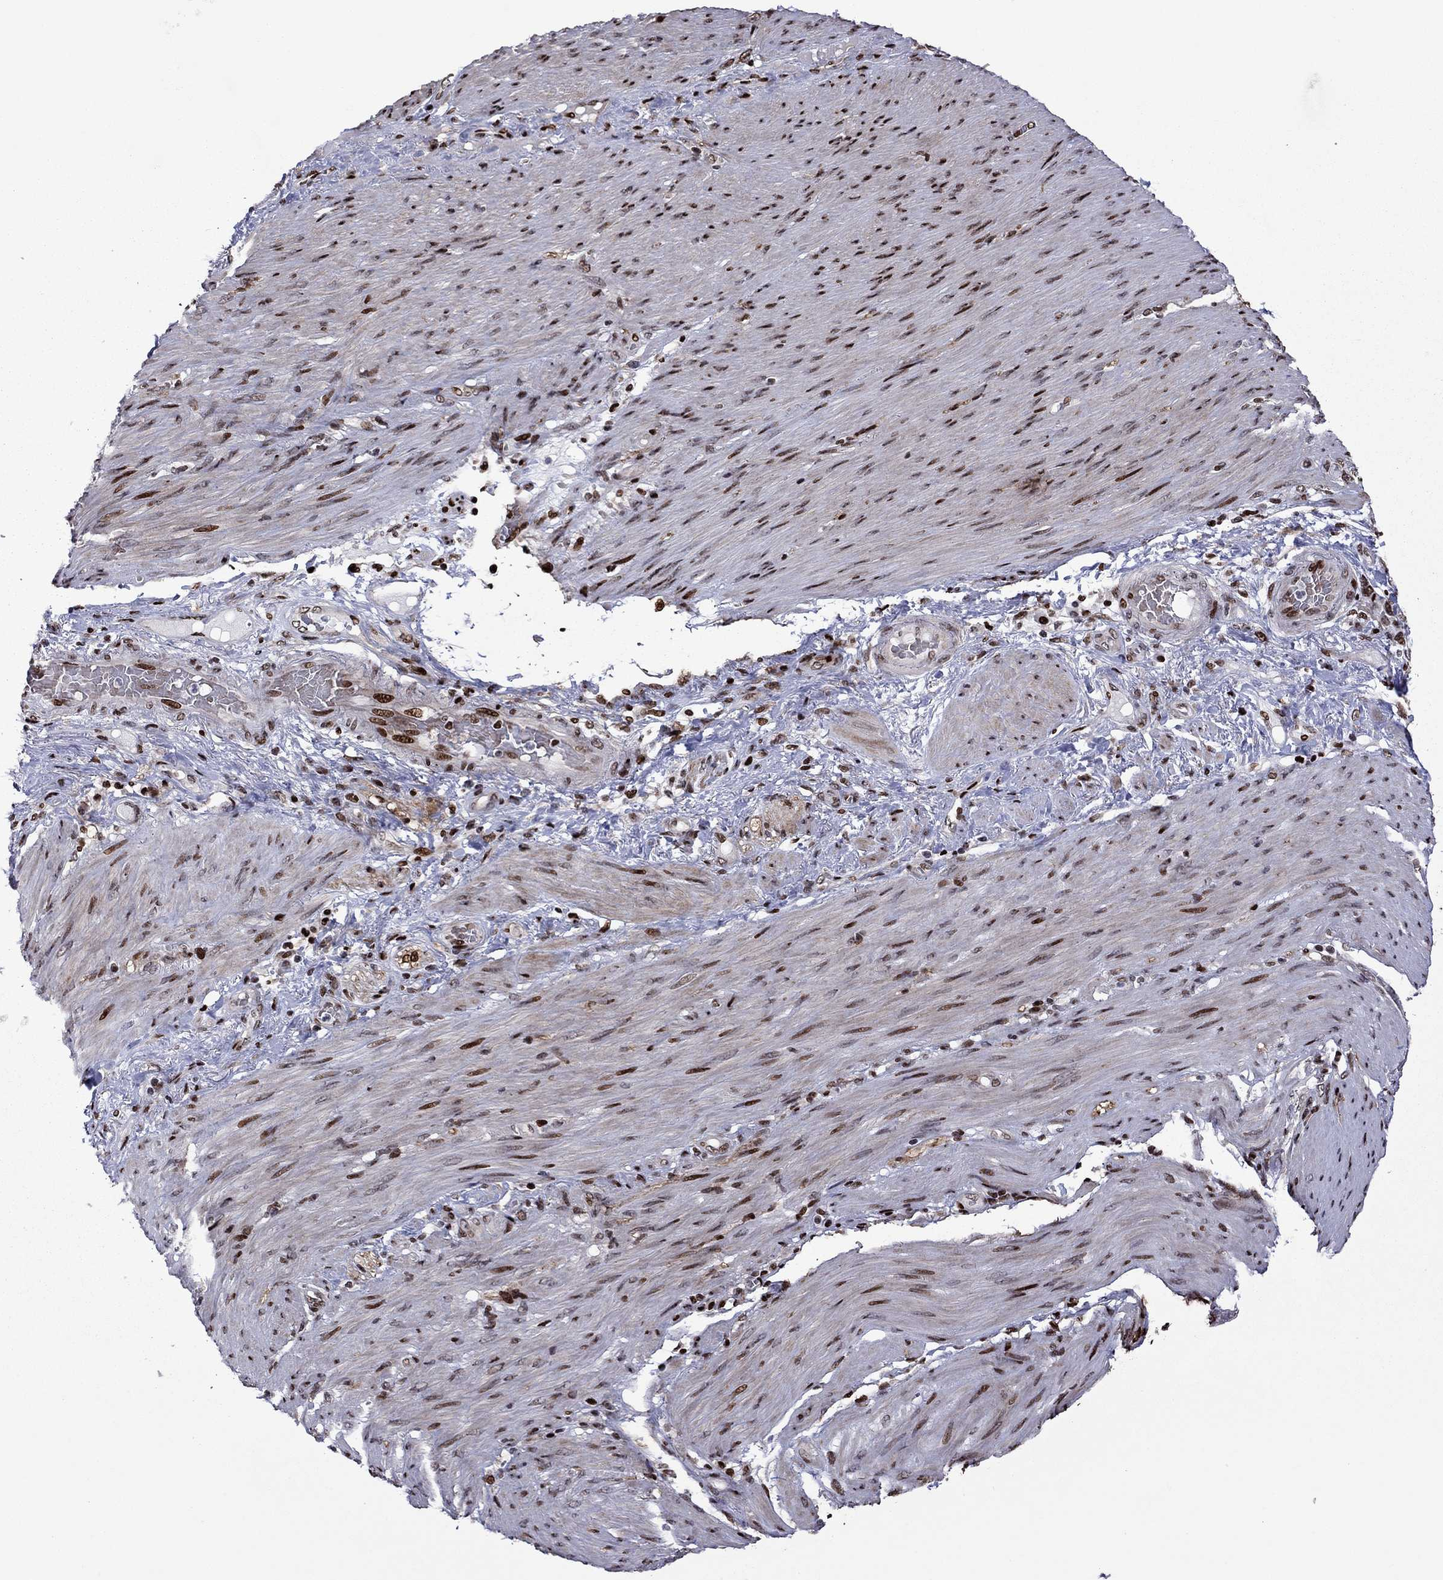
{"staining": {"intensity": "strong", "quantity": "25%-75%", "location": "nuclear"}, "tissue": "stomach cancer", "cell_type": "Tumor cells", "image_type": "cancer", "snomed": [{"axis": "morphology", "description": "Normal tissue, NOS"}, {"axis": "morphology", "description": "Adenocarcinoma, NOS"}, {"axis": "topography", "description": "Stomach"}], "caption": "Stomach cancer stained for a protein (brown) shows strong nuclear positive staining in approximately 25%-75% of tumor cells.", "gene": "LIMK1", "patient": {"sex": "female", "age": 79}}